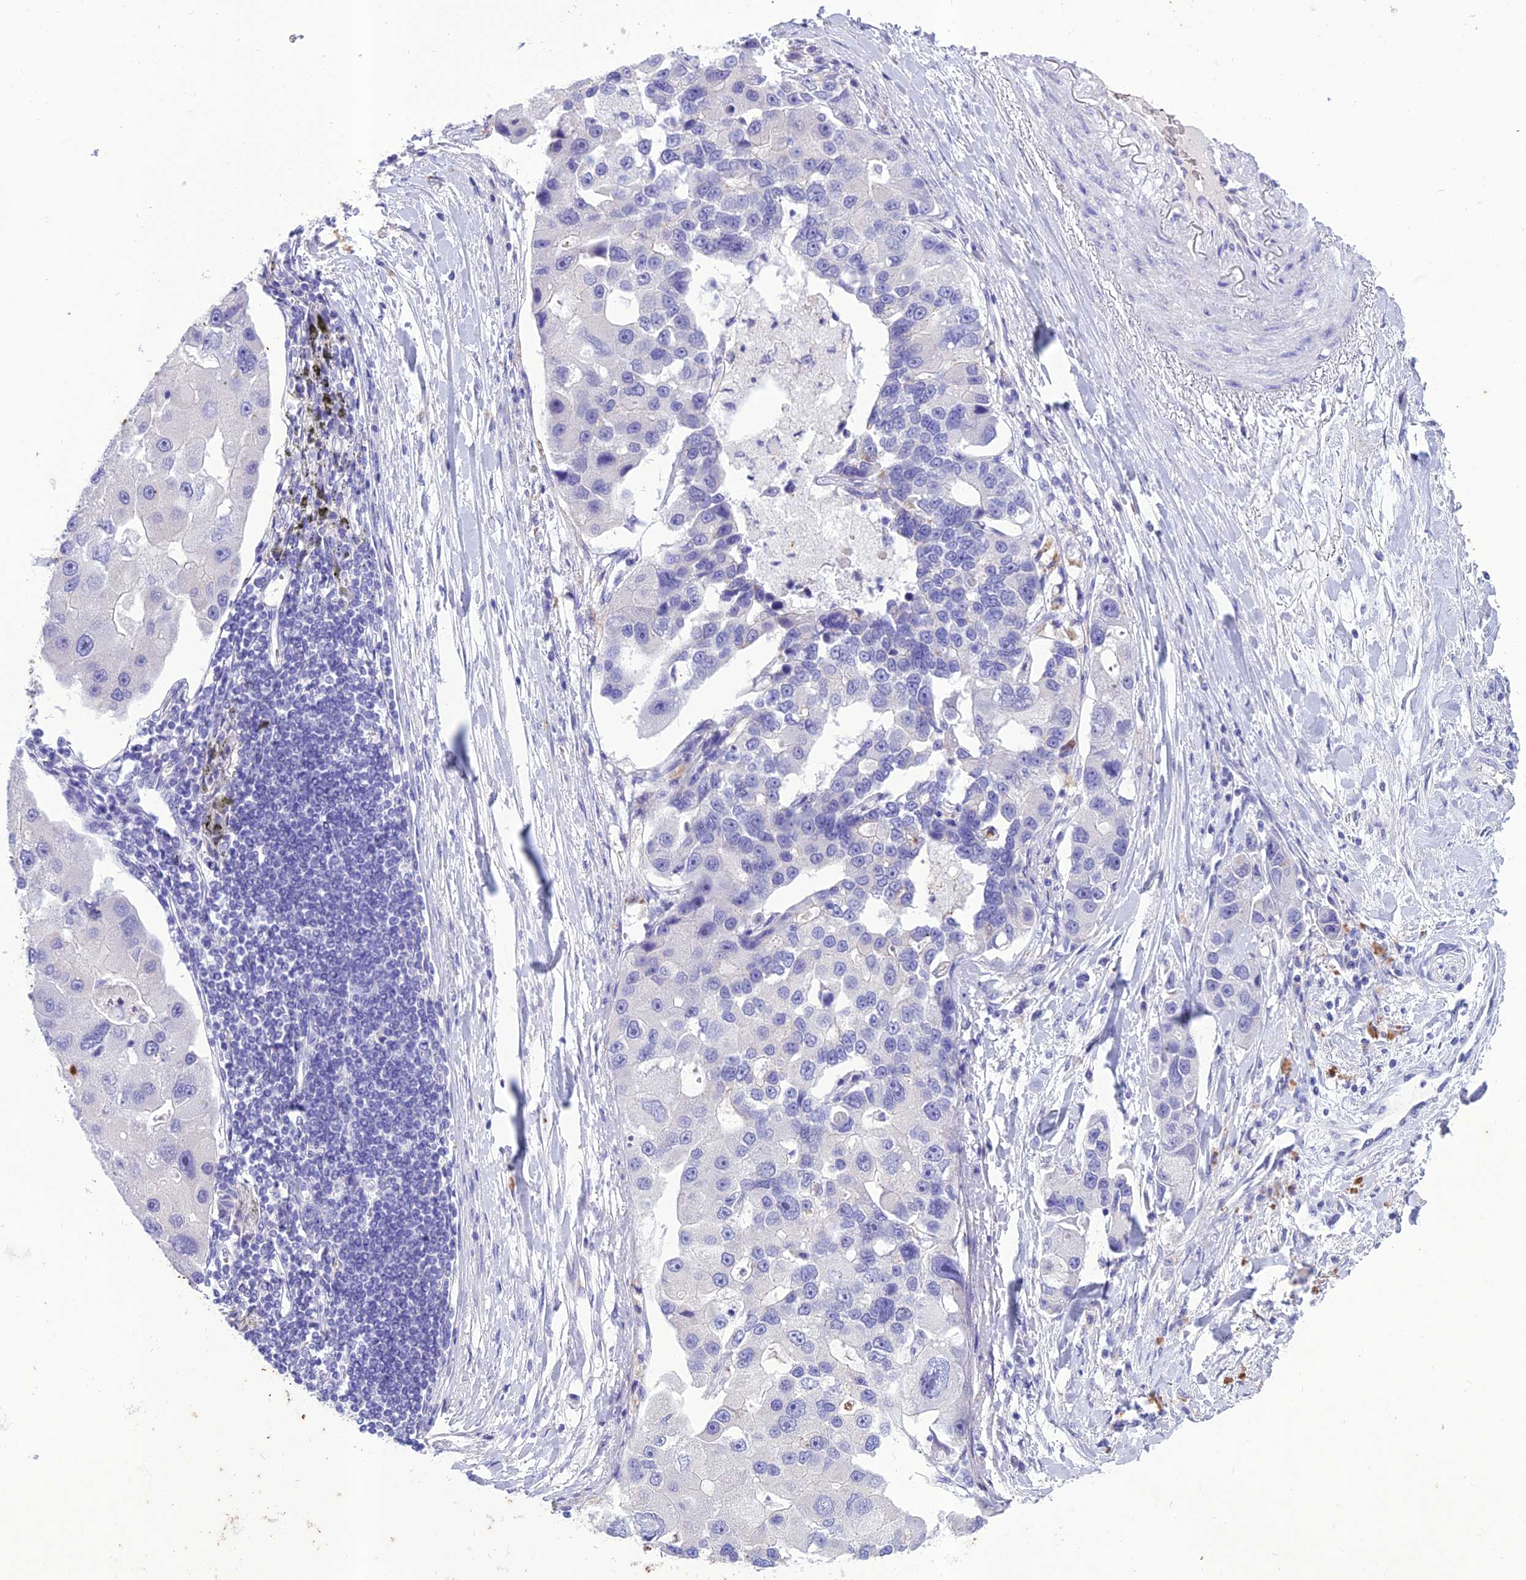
{"staining": {"intensity": "negative", "quantity": "none", "location": "none"}, "tissue": "lung cancer", "cell_type": "Tumor cells", "image_type": "cancer", "snomed": [{"axis": "morphology", "description": "Adenocarcinoma, NOS"}, {"axis": "topography", "description": "Lung"}], "caption": "This image is of lung cancer (adenocarcinoma) stained with immunohistochemistry to label a protein in brown with the nuclei are counter-stained blue. There is no expression in tumor cells. Brightfield microscopy of immunohistochemistry stained with DAB (brown) and hematoxylin (blue), captured at high magnification.", "gene": "IFT172", "patient": {"sex": "female", "age": 54}}